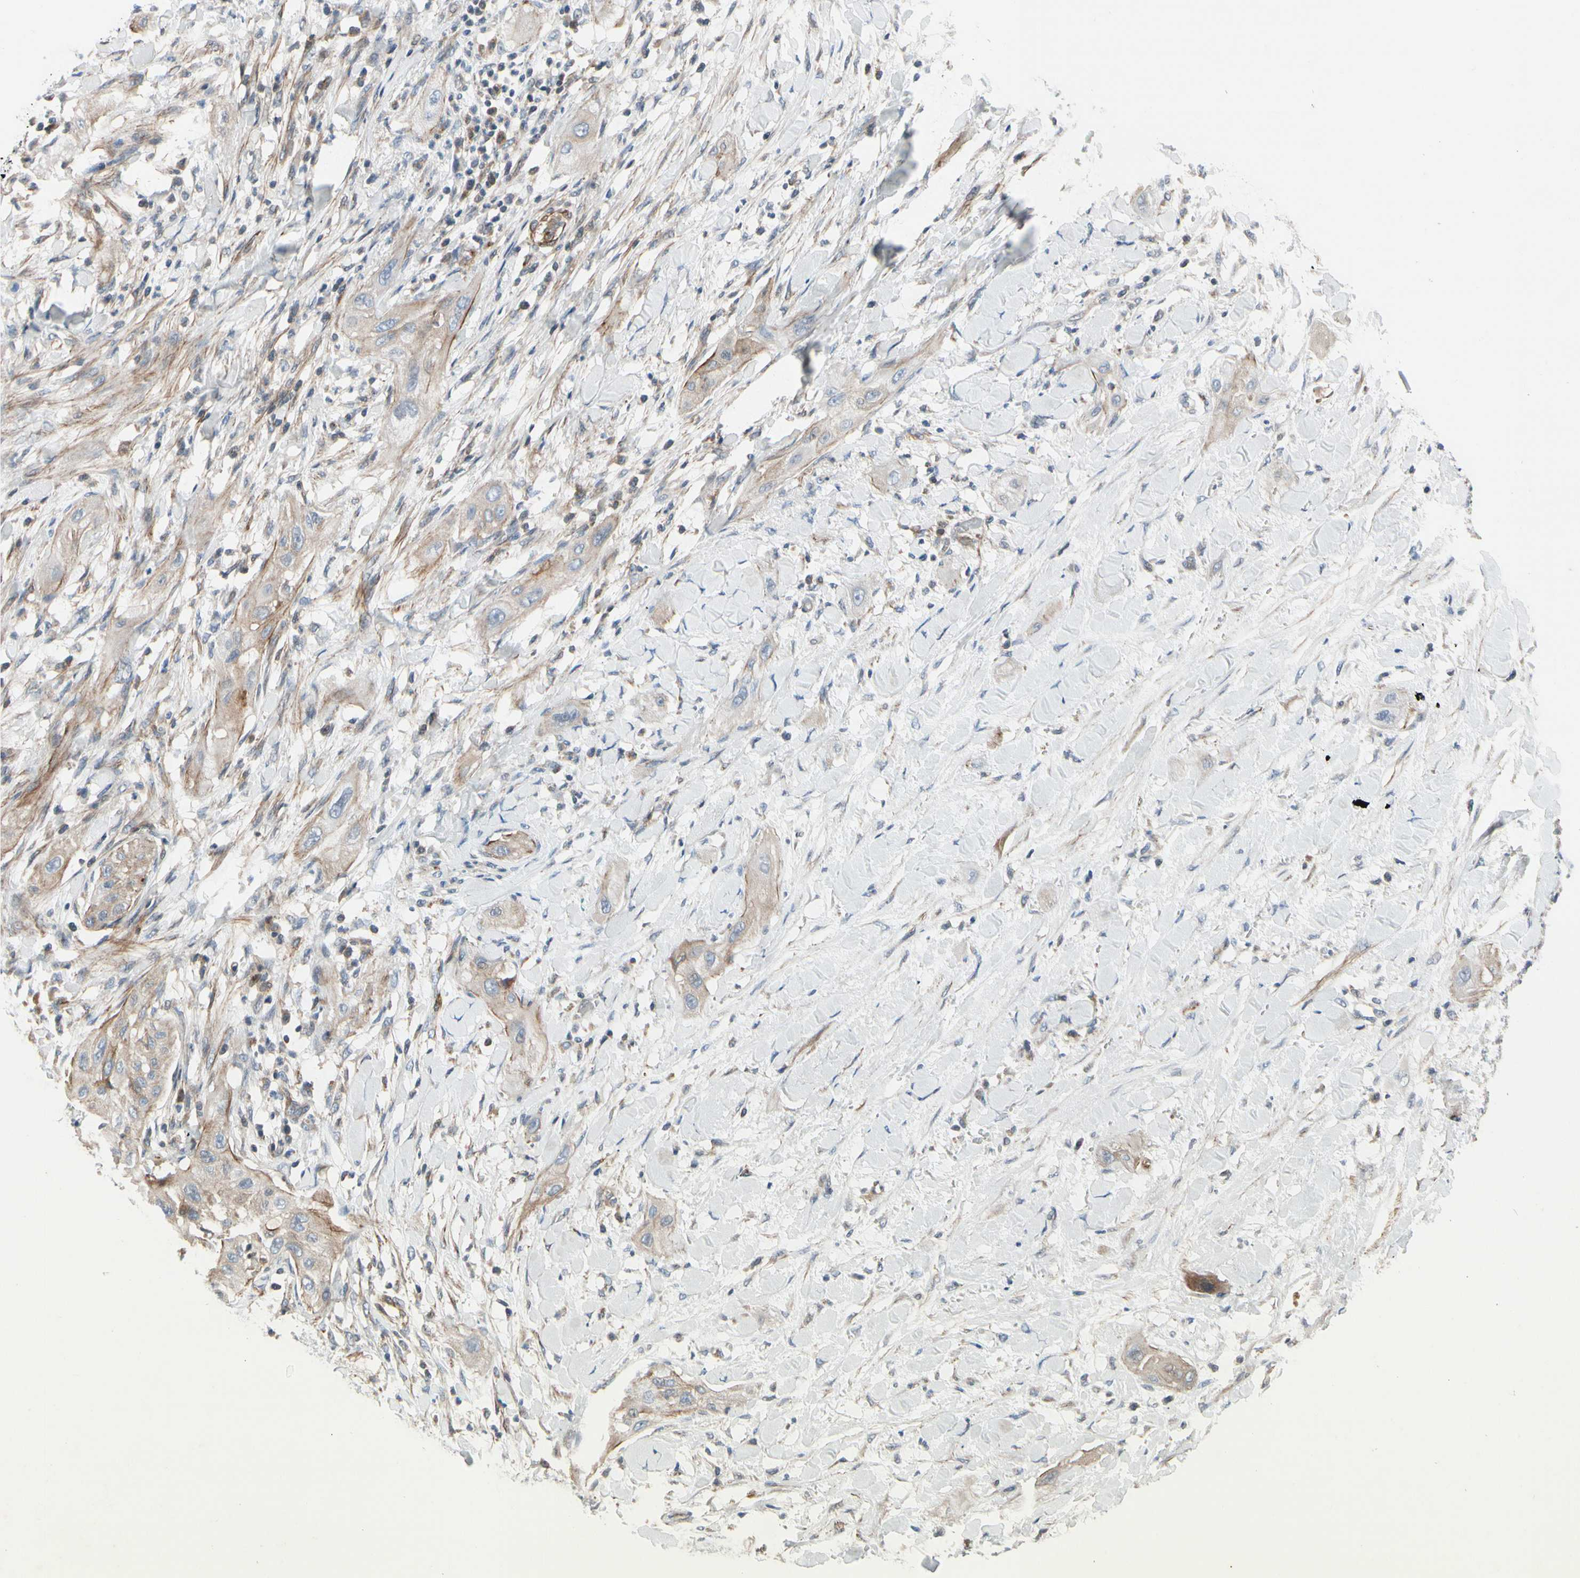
{"staining": {"intensity": "weak", "quantity": ">75%", "location": "cytoplasmic/membranous"}, "tissue": "lung cancer", "cell_type": "Tumor cells", "image_type": "cancer", "snomed": [{"axis": "morphology", "description": "Squamous cell carcinoma, NOS"}, {"axis": "topography", "description": "Lung"}], "caption": "The image exhibits immunohistochemical staining of lung squamous cell carcinoma. There is weak cytoplasmic/membranous staining is appreciated in approximately >75% of tumor cells.", "gene": "TPM1", "patient": {"sex": "female", "age": 47}}